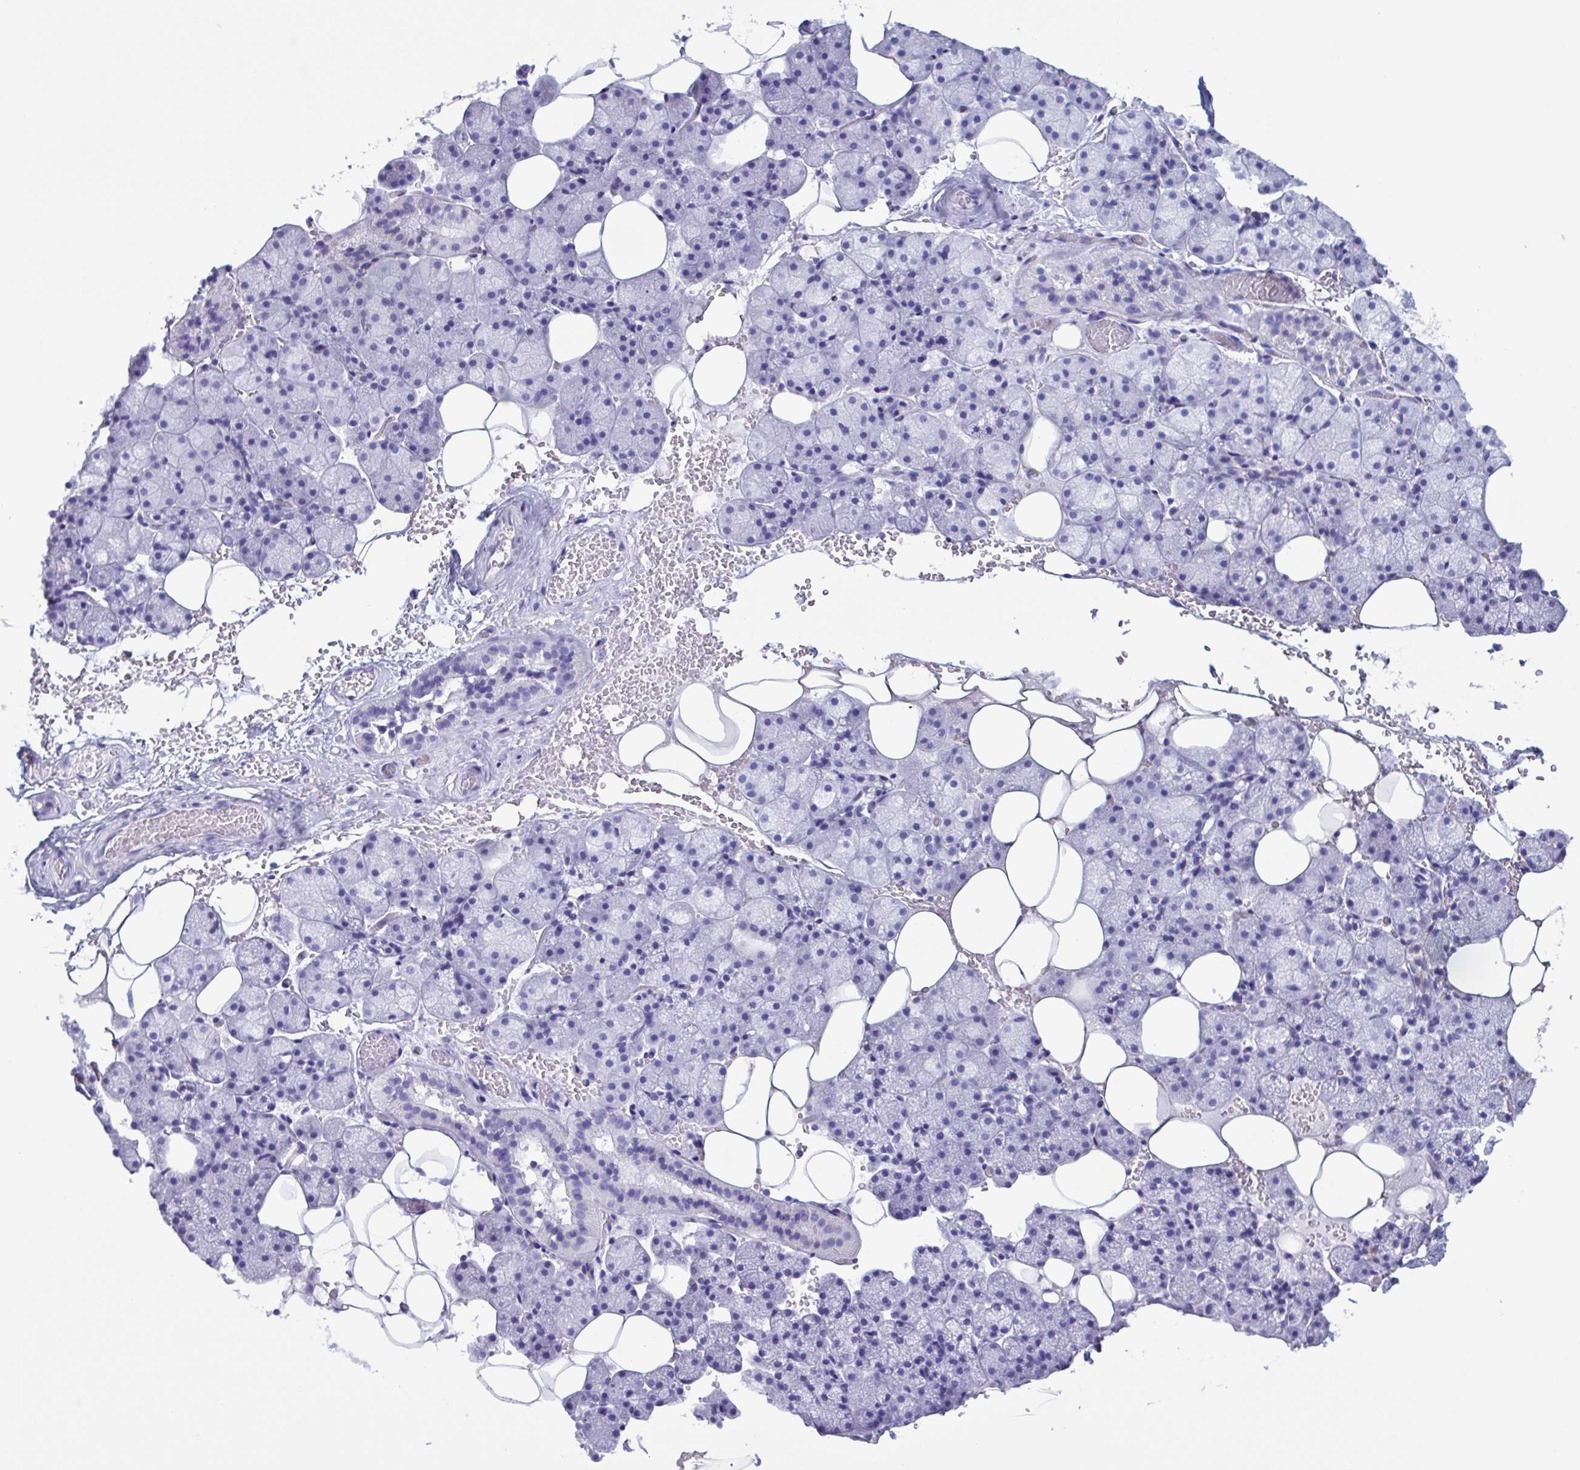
{"staining": {"intensity": "strong", "quantity": "<25%", "location": "cytoplasmic/membranous"}, "tissue": "salivary gland", "cell_type": "Glandular cells", "image_type": "normal", "snomed": [{"axis": "morphology", "description": "Normal tissue, NOS"}, {"axis": "topography", "description": "Salivary gland"}, {"axis": "topography", "description": "Peripheral nerve tissue"}], "caption": "A photomicrograph of salivary gland stained for a protein demonstrates strong cytoplasmic/membranous brown staining in glandular cells.", "gene": "LTF", "patient": {"sex": "male", "age": 38}}